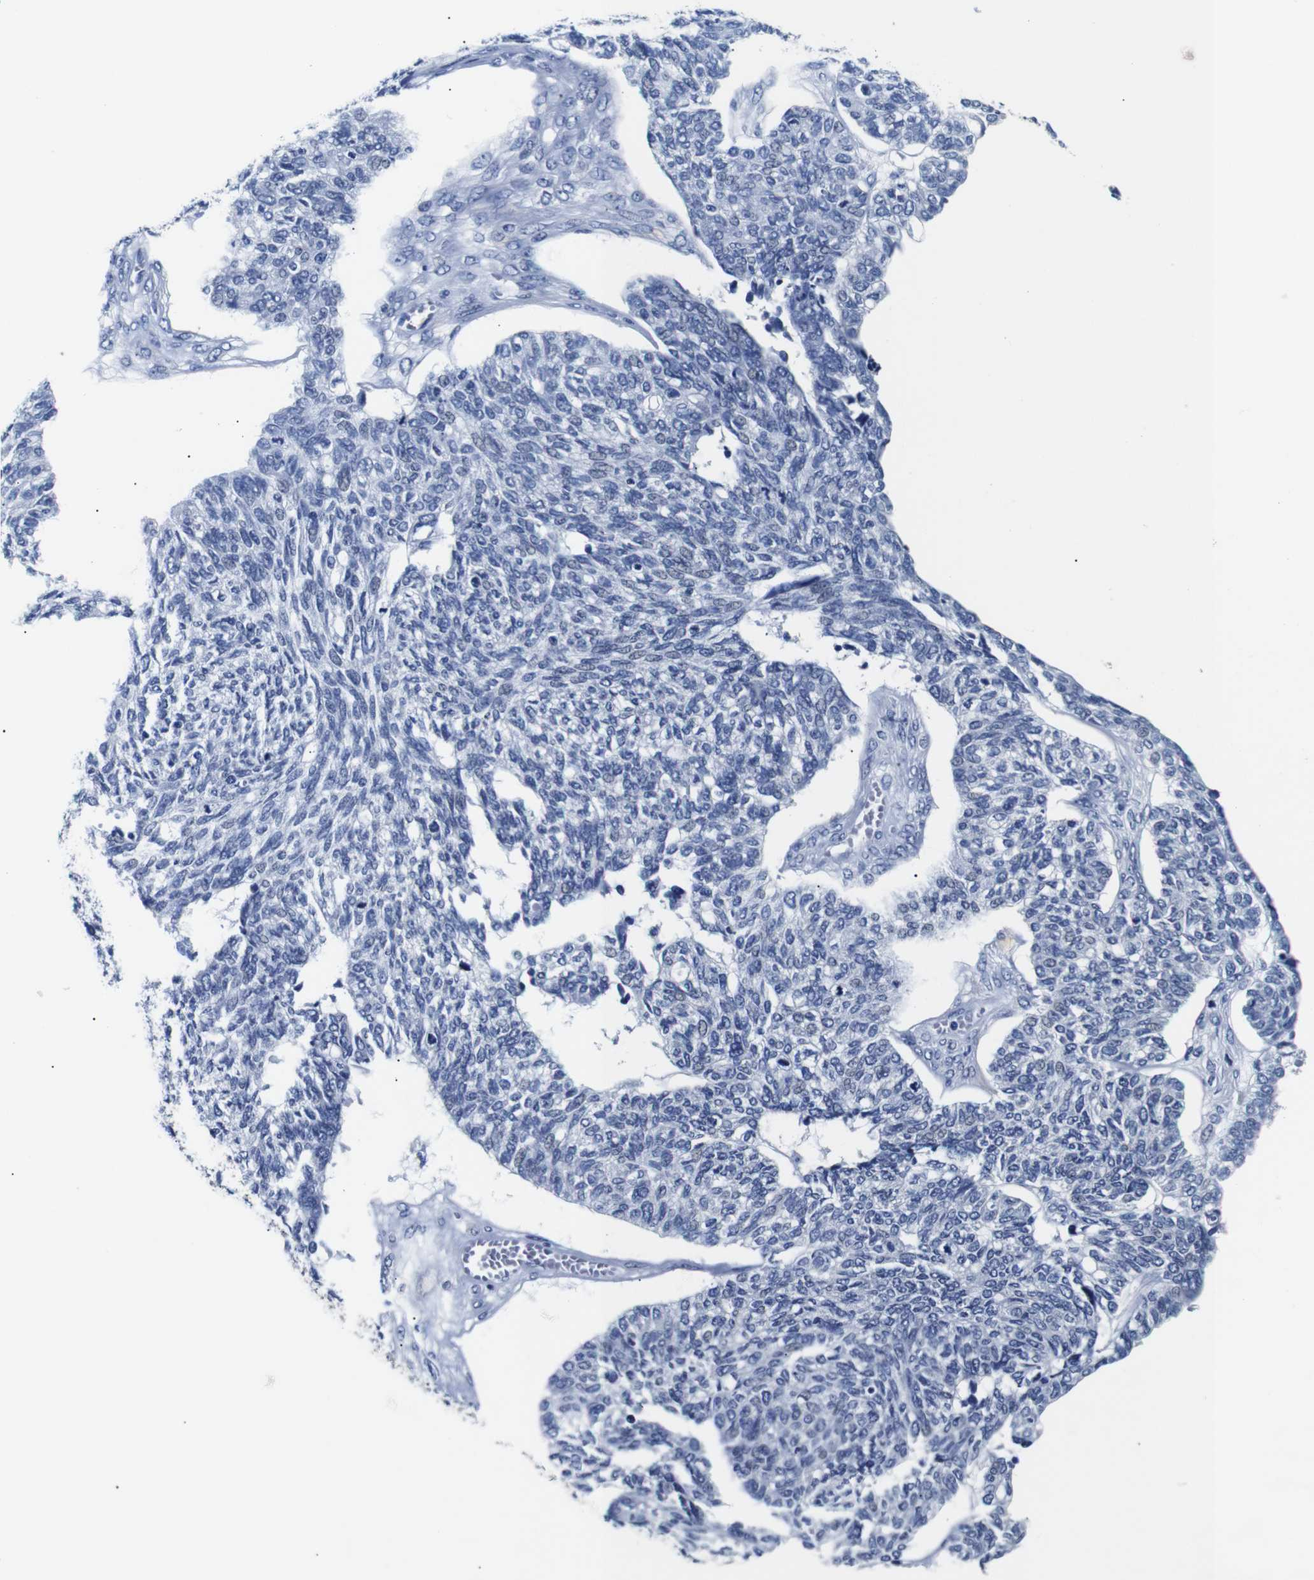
{"staining": {"intensity": "negative", "quantity": "none", "location": "none"}, "tissue": "ovarian cancer", "cell_type": "Tumor cells", "image_type": "cancer", "snomed": [{"axis": "morphology", "description": "Cystadenocarcinoma, serous, NOS"}, {"axis": "topography", "description": "Ovary"}], "caption": "This is an immunohistochemistry image of ovarian cancer (serous cystadenocarcinoma). There is no expression in tumor cells.", "gene": "GAP43", "patient": {"sex": "female", "age": 79}}